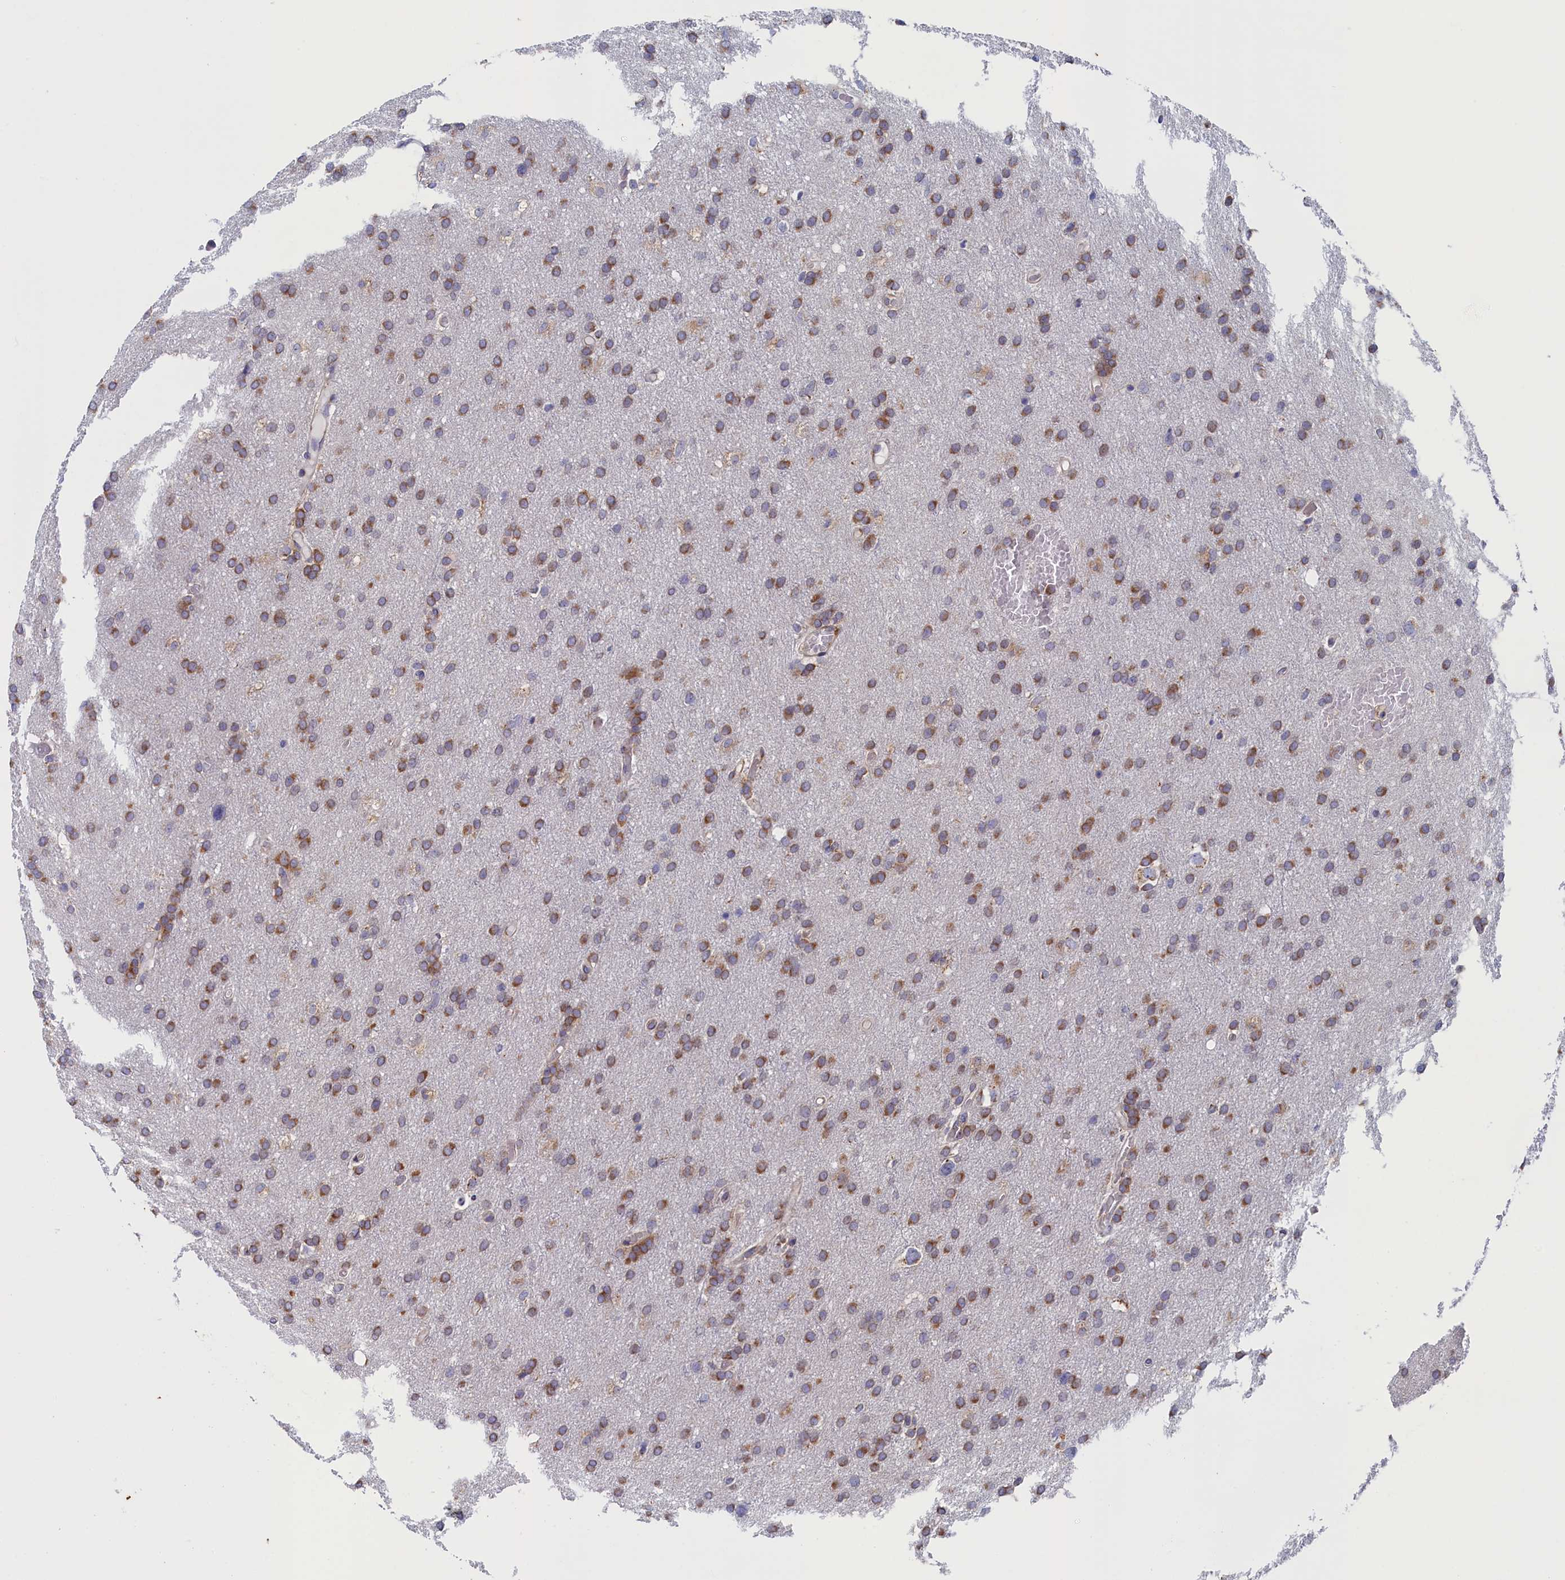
{"staining": {"intensity": "moderate", "quantity": ">75%", "location": "cytoplasmic/membranous"}, "tissue": "glioma", "cell_type": "Tumor cells", "image_type": "cancer", "snomed": [{"axis": "morphology", "description": "Glioma, malignant, High grade"}, {"axis": "topography", "description": "Cerebral cortex"}], "caption": "Immunohistochemistry histopathology image of neoplastic tissue: glioma stained using immunohistochemistry (IHC) displays medium levels of moderate protein expression localized specifically in the cytoplasmic/membranous of tumor cells, appearing as a cytoplasmic/membranous brown color.", "gene": "CCDC68", "patient": {"sex": "female", "age": 36}}